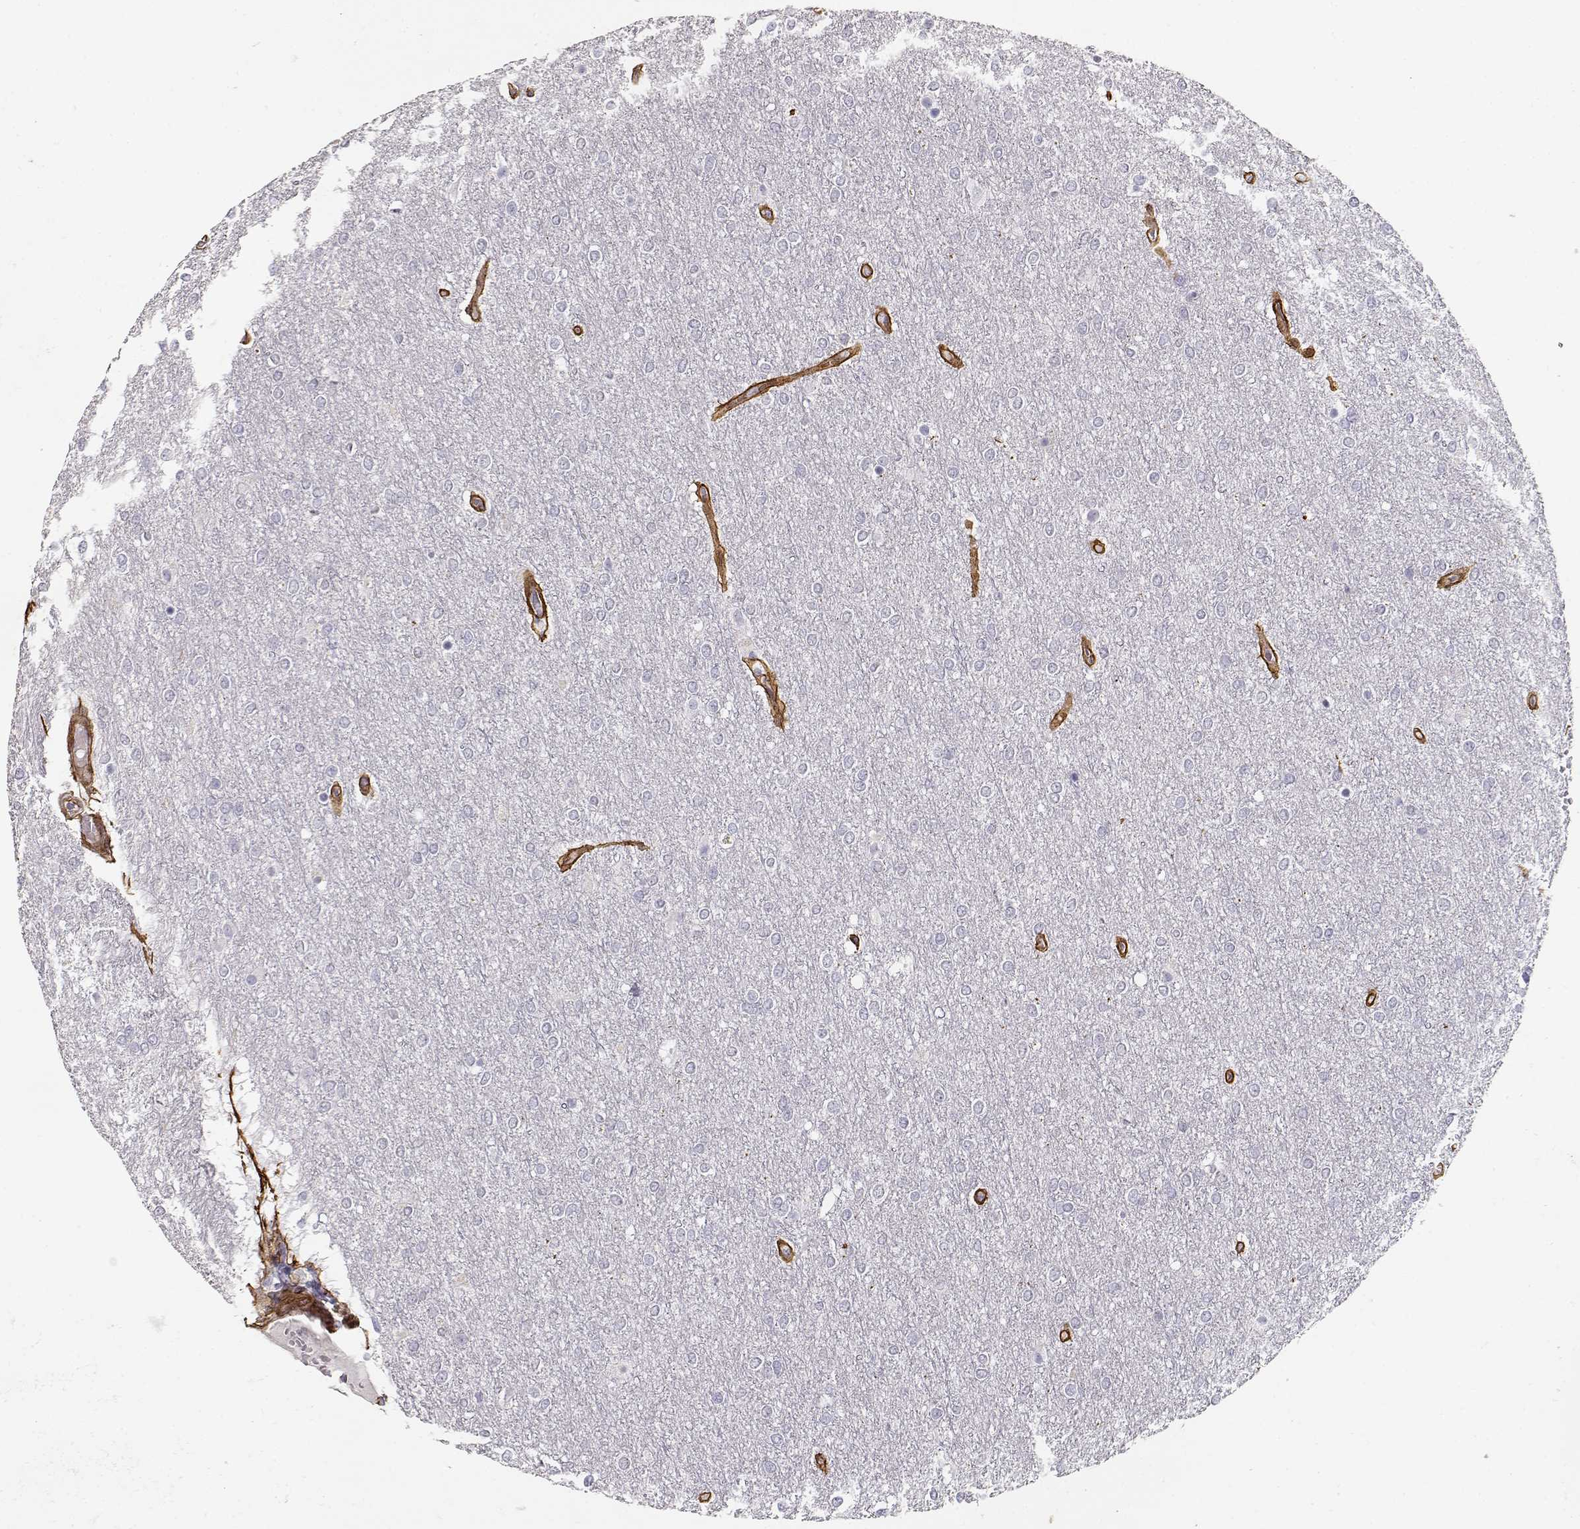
{"staining": {"intensity": "negative", "quantity": "none", "location": "none"}, "tissue": "glioma", "cell_type": "Tumor cells", "image_type": "cancer", "snomed": [{"axis": "morphology", "description": "Glioma, malignant, High grade"}, {"axis": "topography", "description": "Brain"}], "caption": "IHC photomicrograph of malignant high-grade glioma stained for a protein (brown), which shows no positivity in tumor cells.", "gene": "LAMC1", "patient": {"sex": "female", "age": 61}}